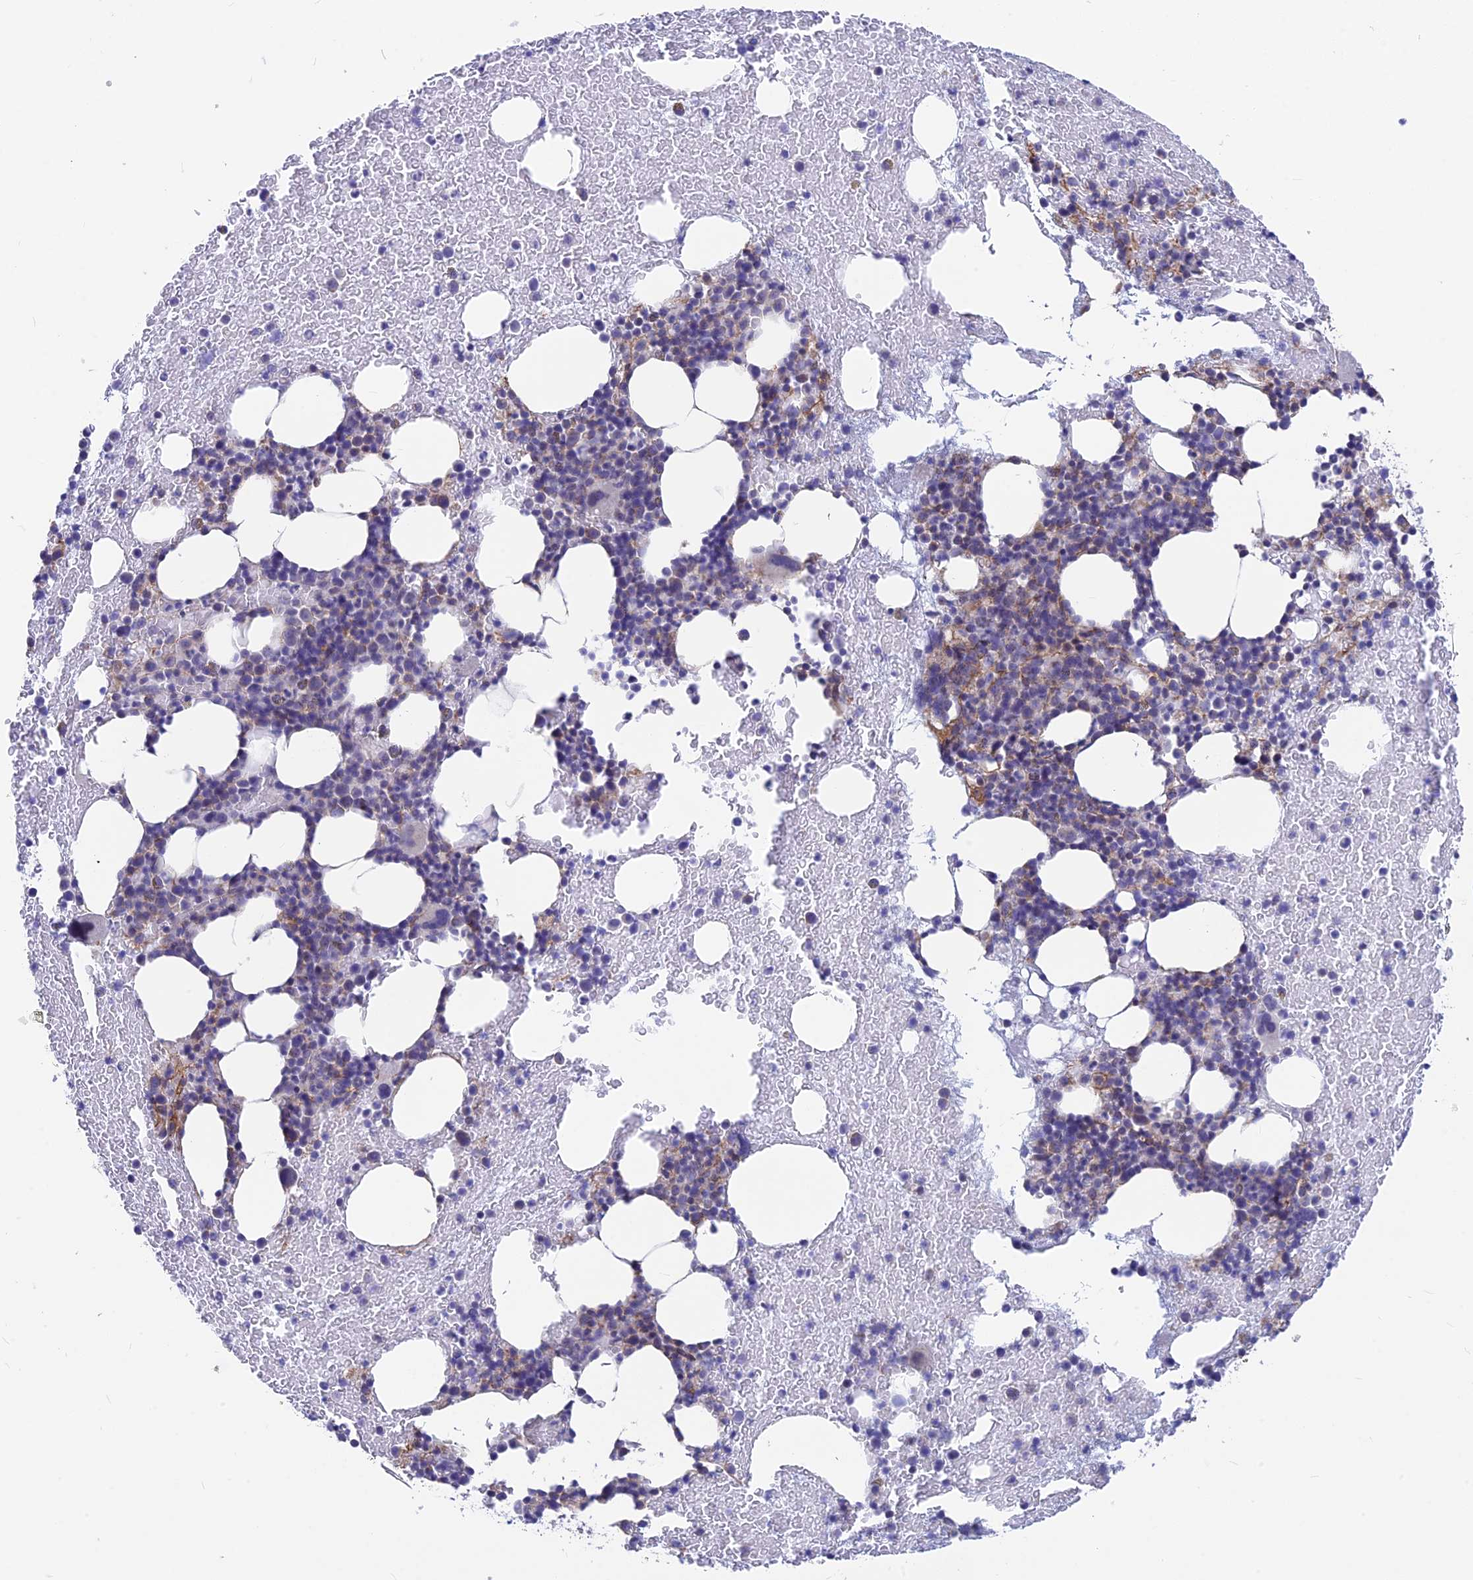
{"staining": {"intensity": "negative", "quantity": "none", "location": "none"}, "tissue": "bone marrow", "cell_type": "Hematopoietic cells", "image_type": "normal", "snomed": [{"axis": "morphology", "description": "Normal tissue, NOS"}, {"axis": "topography", "description": "Bone marrow"}], "caption": "Hematopoietic cells are negative for brown protein staining in normal bone marrow.", "gene": "PLAC9", "patient": {"sex": "male", "age": 57}}